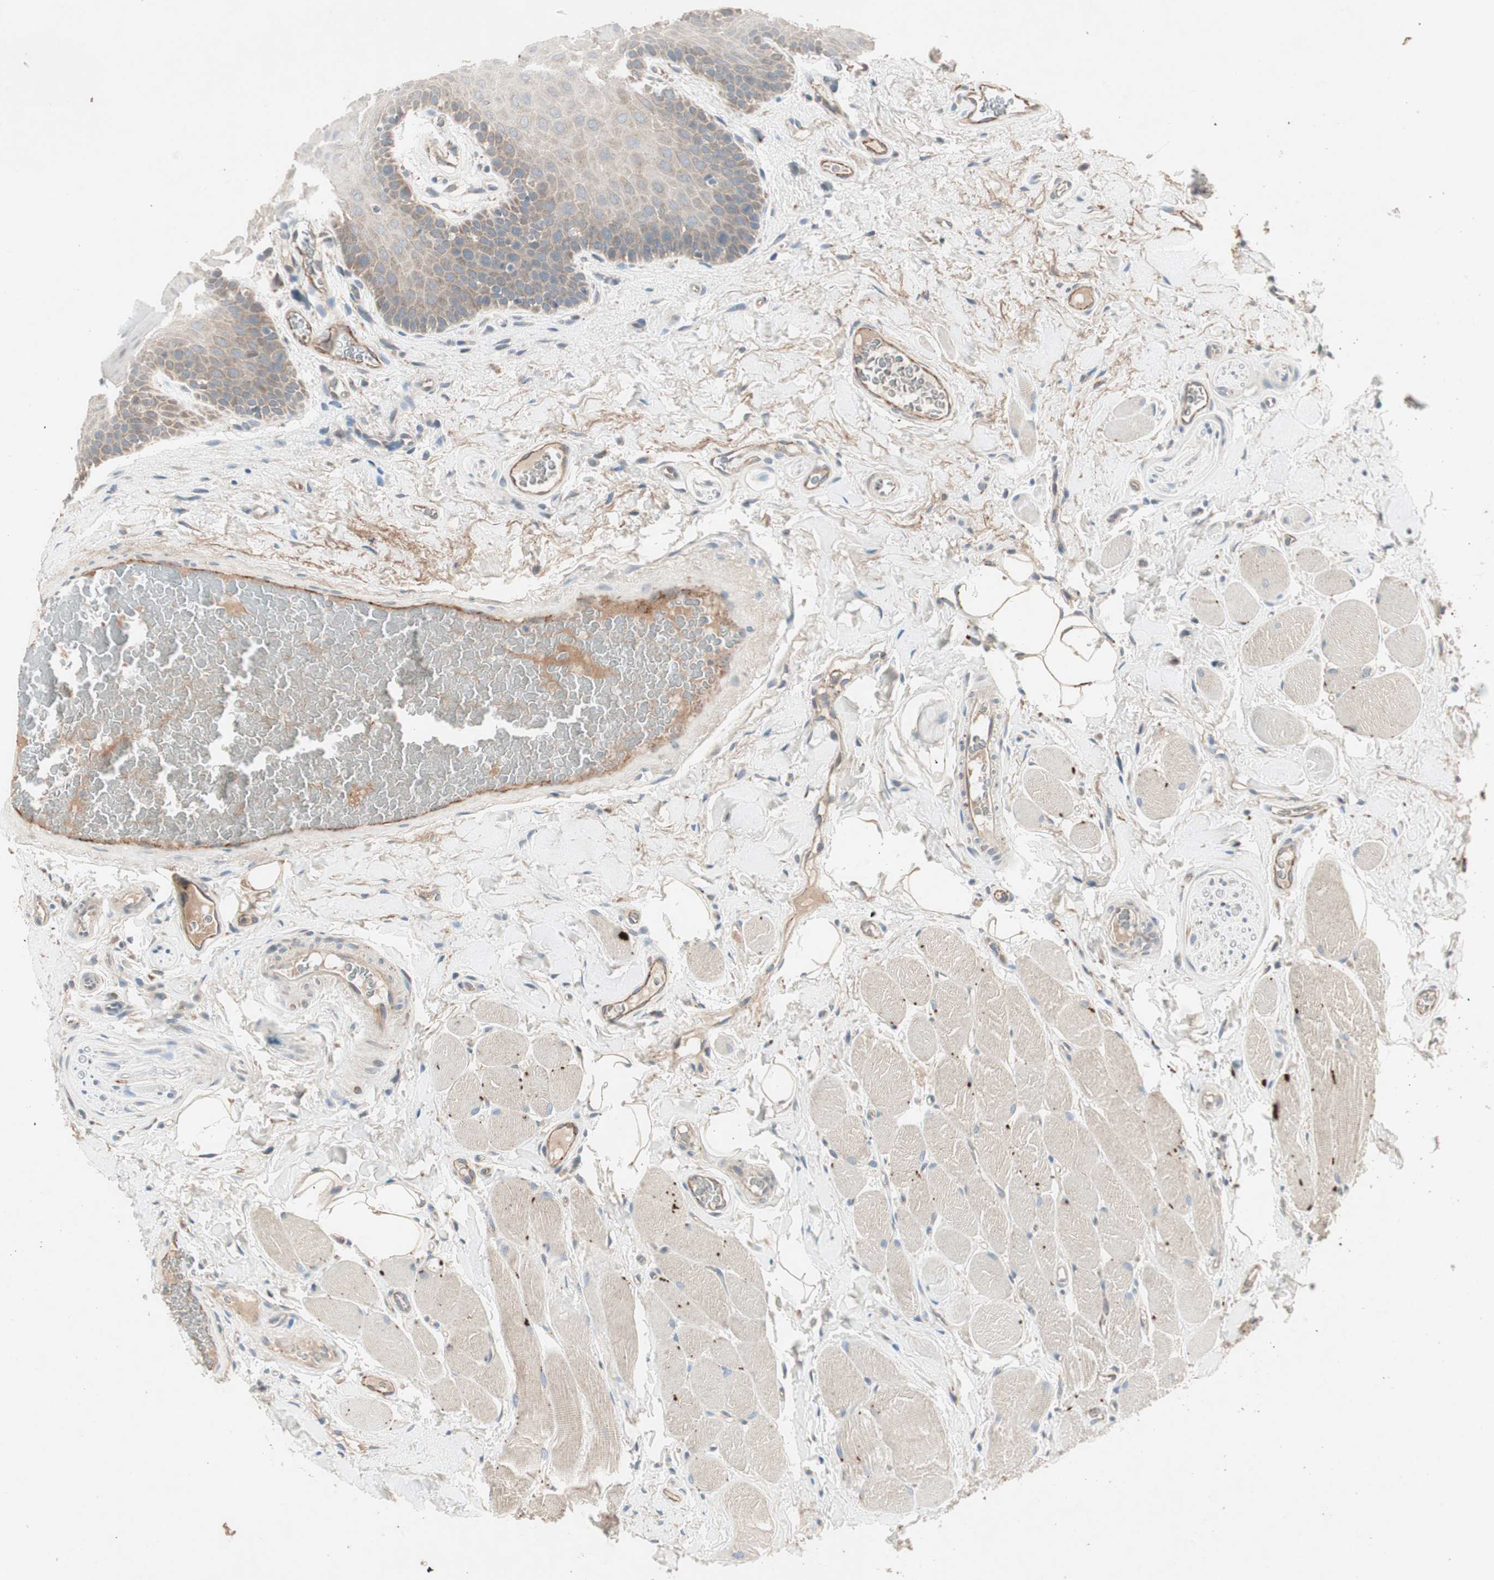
{"staining": {"intensity": "weak", "quantity": "25%-75%", "location": "cytoplasmic/membranous"}, "tissue": "oral mucosa", "cell_type": "Squamous epithelial cells", "image_type": "normal", "snomed": [{"axis": "morphology", "description": "Normal tissue, NOS"}, {"axis": "topography", "description": "Oral tissue"}], "caption": "The immunohistochemical stain labels weak cytoplasmic/membranous positivity in squamous epithelial cells of normal oral mucosa. Using DAB (brown) and hematoxylin (blue) stains, captured at high magnification using brightfield microscopy.", "gene": "FGFR4", "patient": {"sex": "male", "age": 54}}